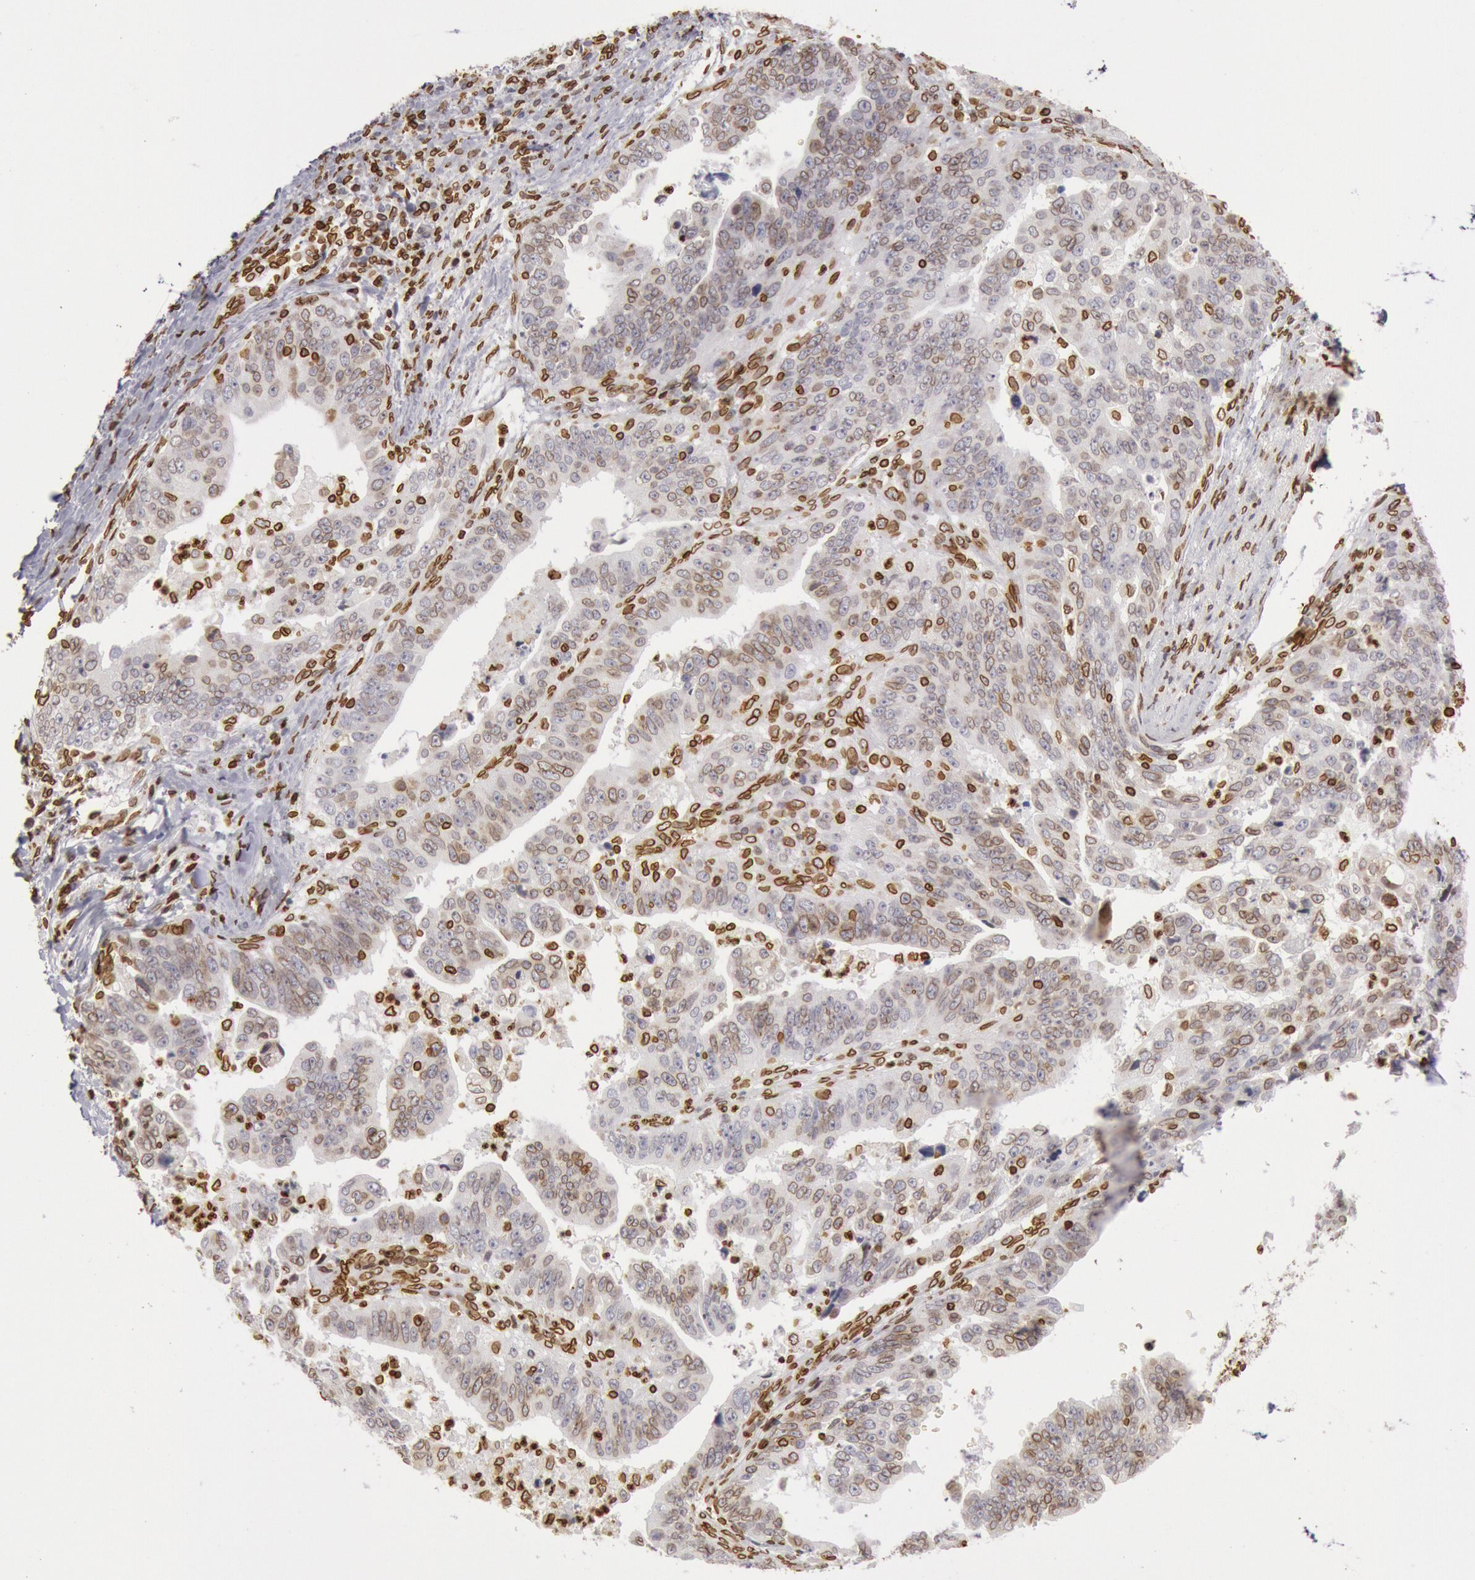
{"staining": {"intensity": "weak", "quantity": "25%-75%", "location": "cytoplasmic/membranous,nuclear"}, "tissue": "stomach cancer", "cell_type": "Tumor cells", "image_type": "cancer", "snomed": [{"axis": "morphology", "description": "Adenocarcinoma, NOS"}, {"axis": "topography", "description": "Stomach, upper"}], "caption": "Immunohistochemistry of human adenocarcinoma (stomach) shows low levels of weak cytoplasmic/membranous and nuclear staining in about 25%-75% of tumor cells.", "gene": "SUN2", "patient": {"sex": "female", "age": 50}}